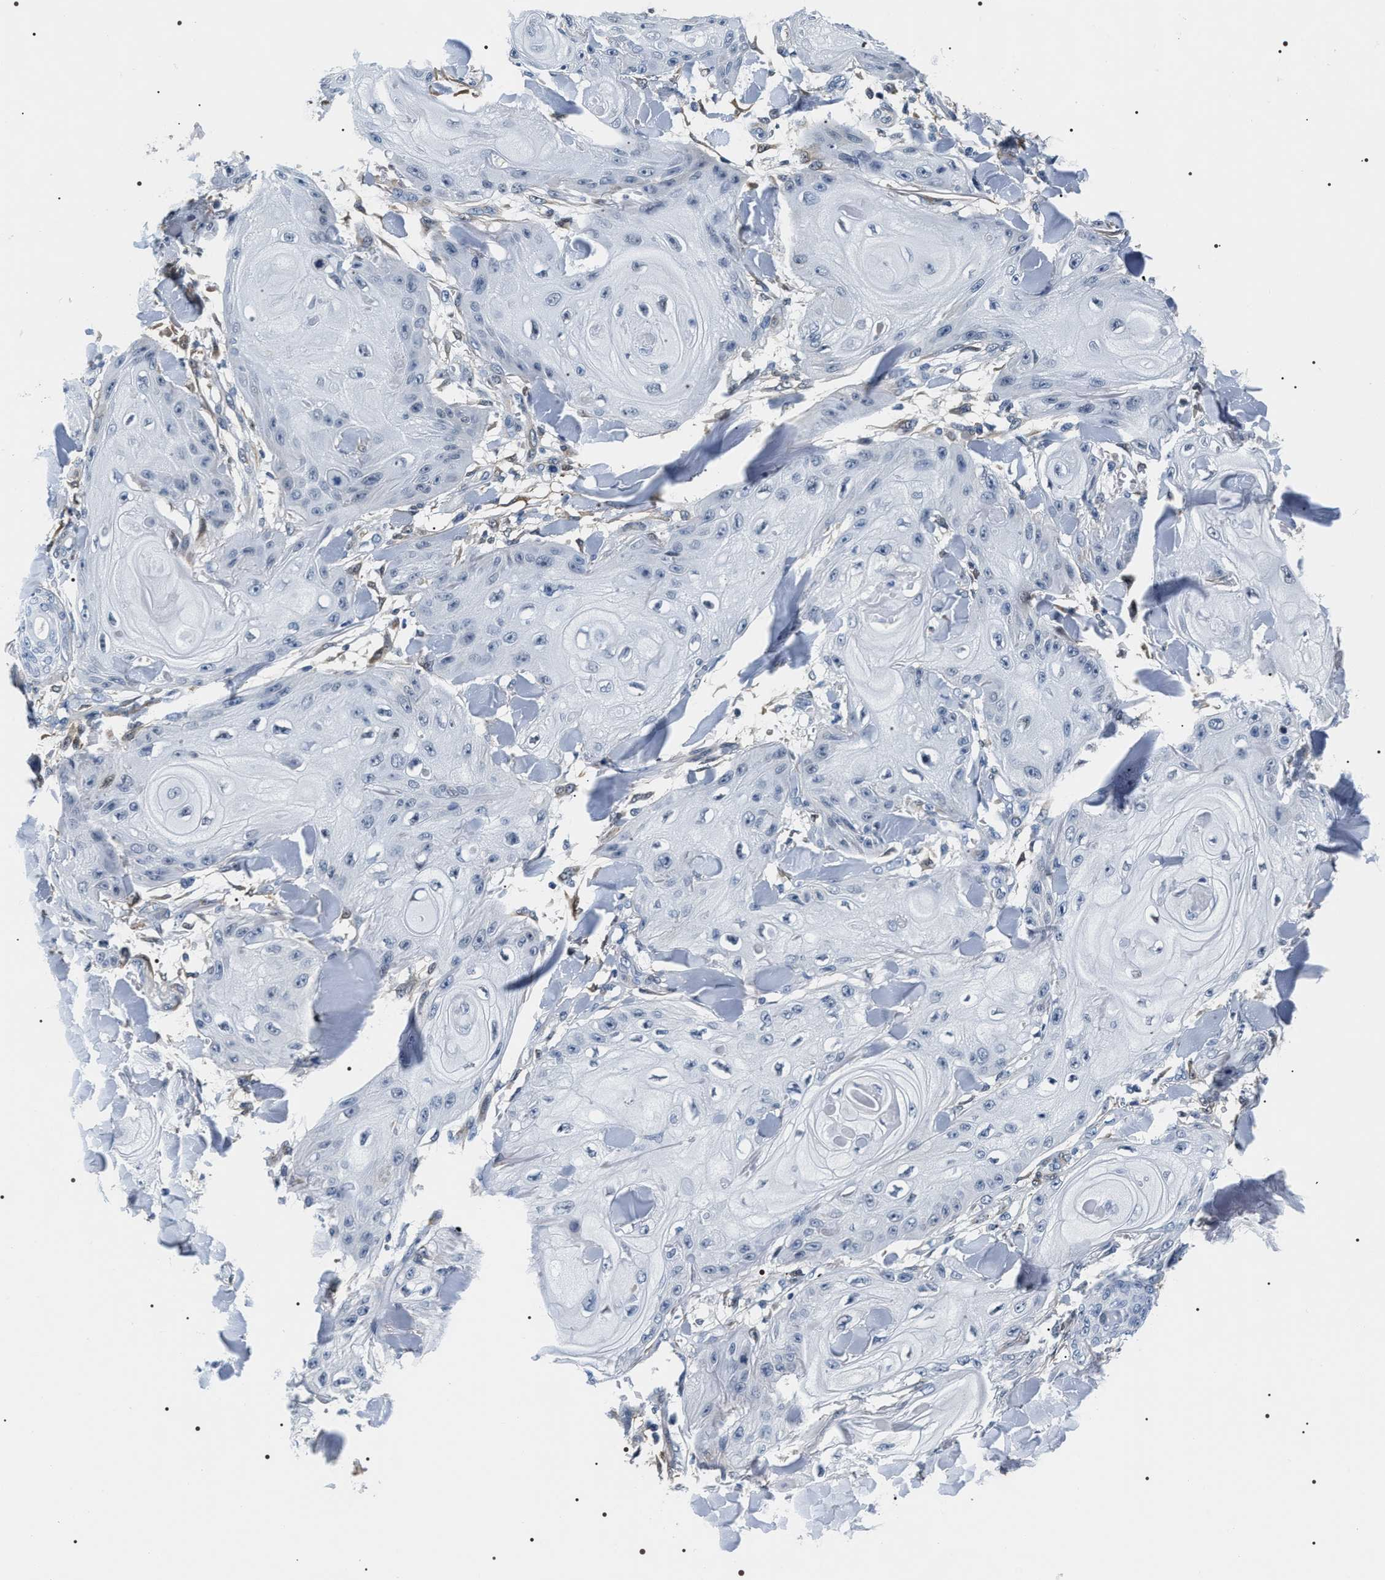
{"staining": {"intensity": "negative", "quantity": "none", "location": "none"}, "tissue": "skin cancer", "cell_type": "Tumor cells", "image_type": "cancer", "snomed": [{"axis": "morphology", "description": "Squamous cell carcinoma, NOS"}, {"axis": "topography", "description": "Skin"}], "caption": "High magnification brightfield microscopy of skin squamous cell carcinoma stained with DAB (3,3'-diaminobenzidine) (brown) and counterstained with hematoxylin (blue): tumor cells show no significant positivity. (Immunohistochemistry (ihc), brightfield microscopy, high magnification).", "gene": "BAG2", "patient": {"sex": "male", "age": 74}}